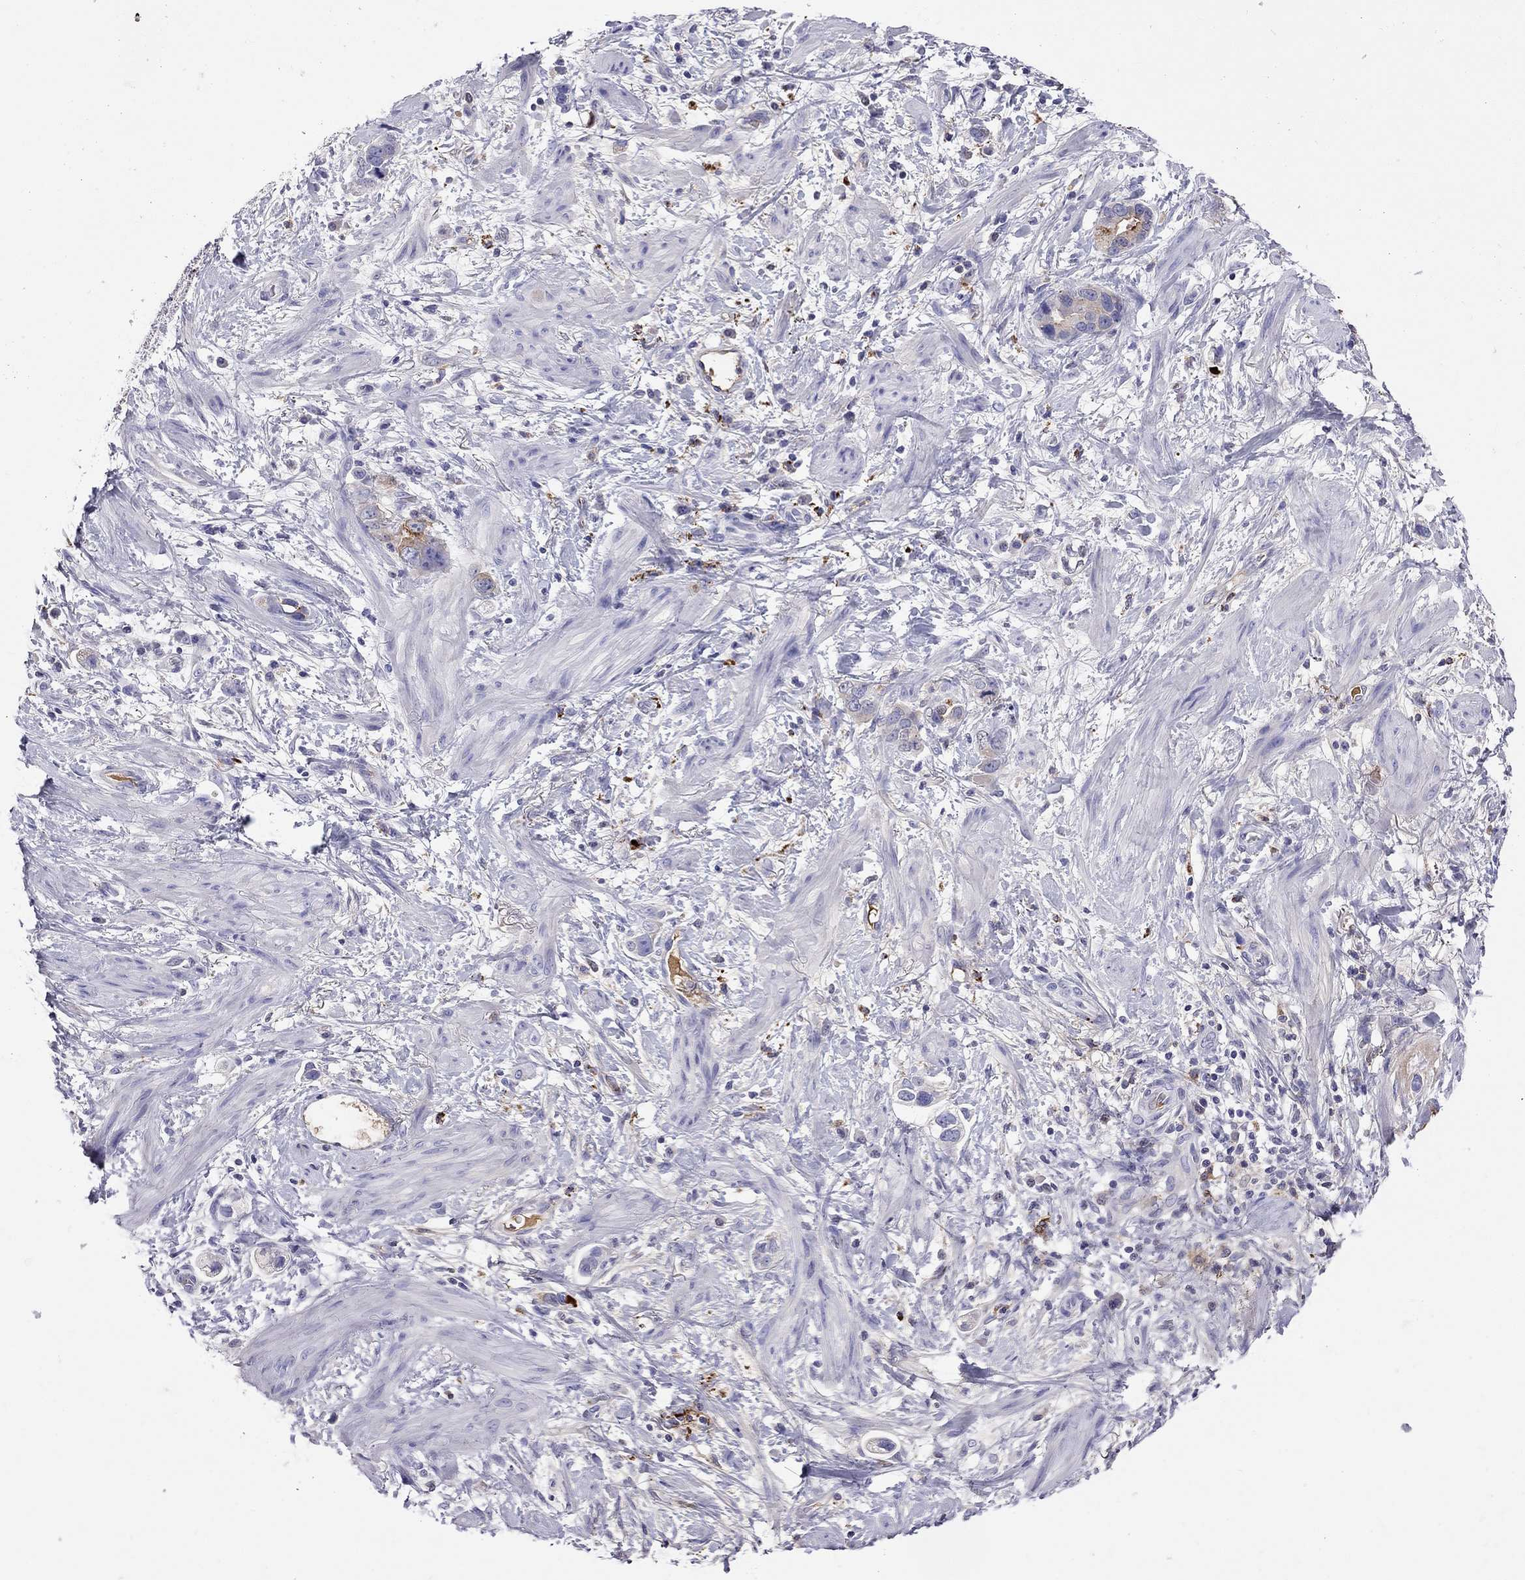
{"staining": {"intensity": "negative", "quantity": "none", "location": "none"}, "tissue": "stomach cancer", "cell_type": "Tumor cells", "image_type": "cancer", "snomed": [{"axis": "morphology", "description": "Adenocarcinoma, NOS"}, {"axis": "topography", "description": "Stomach, lower"}], "caption": "Immunohistochemistry histopathology image of neoplastic tissue: stomach cancer stained with DAB (3,3'-diaminobenzidine) demonstrates no significant protein expression in tumor cells.", "gene": "SERPINA3", "patient": {"sex": "female", "age": 93}}